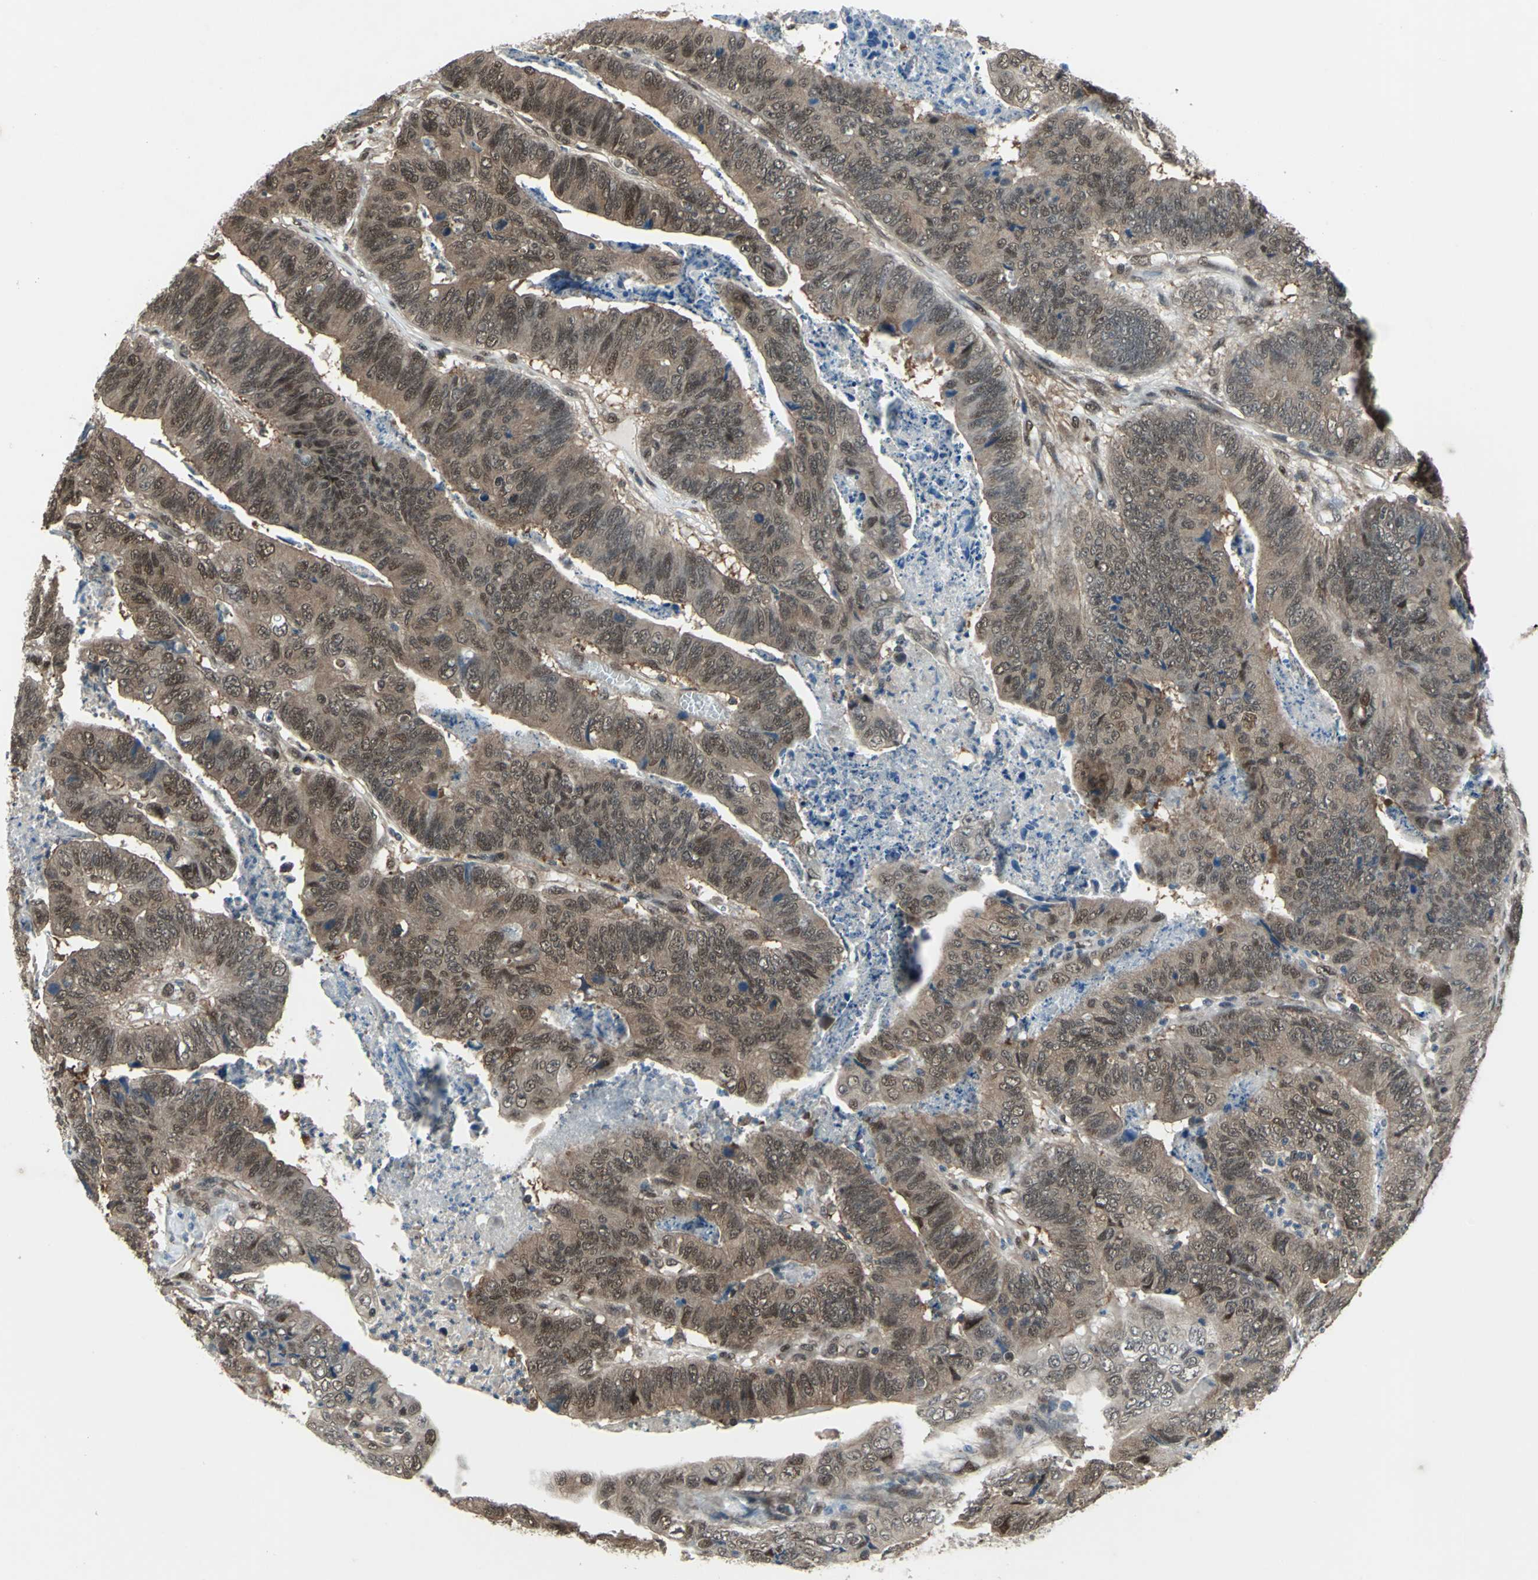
{"staining": {"intensity": "moderate", "quantity": ">75%", "location": "cytoplasmic/membranous,nuclear"}, "tissue": "stomach cancer", "cell_type": "Tumor cells", "image_type": "cancer", "snomed": [{"axis": "morphology", "description": "Adenocarcinoma, NOS"}, {"axis": "topography", "description": "Stomach, lower"}], "caption": "This histopathology image demonstrates adenocarcinoma (stomach) stained with immunohistochemistry (IHC) to label a protein in brown. The cytoplasmic/membranous and nuclear of tumor cells show moderate positivity for the protein. Nuclei are counter-stained blue.", "gene": "COPS5", "patient": {"sex": "male", "age": 77}}